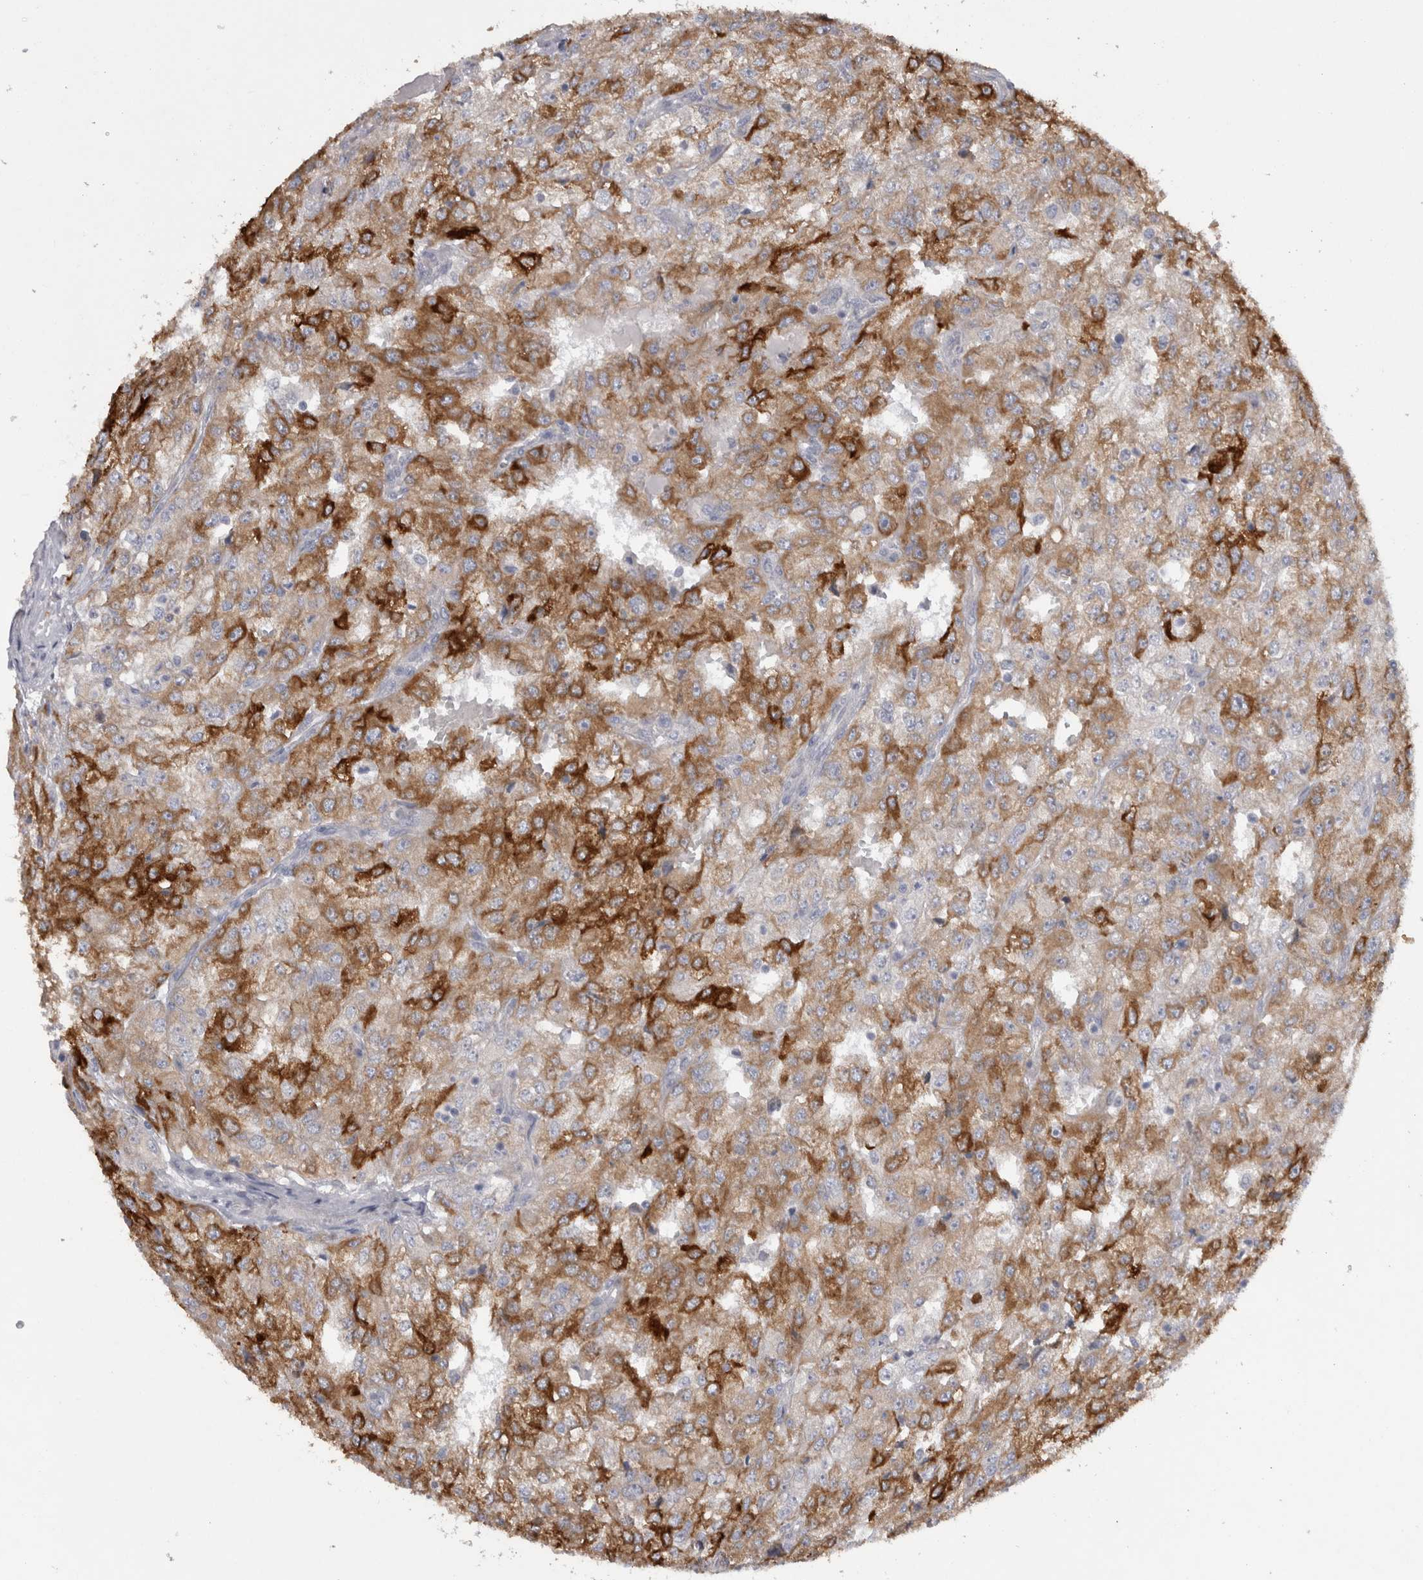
{"staining": {"intensity": "strong", "quantity": "25%-75%", "location": "cytoplasmic/membranous"}, "tissue": "renal cancer", "cell_type": "Tumor cells", "image_type": "cancer", "snomed": [{"axis": "morphology", "description": "Adenocarcinoma, NOS"}, {"axis": "topography", "description": "Kidney"}], "caption": "An immunohistochemistry photomicrograph of neoplastic tissue is shown. Protein staining in brown labels strong cytoplasmic/membranous positivity in renal adenocarcinoma within tumor cells.", "gene": "LRRC40", "patient": {"sex": "female", "age": 54}}